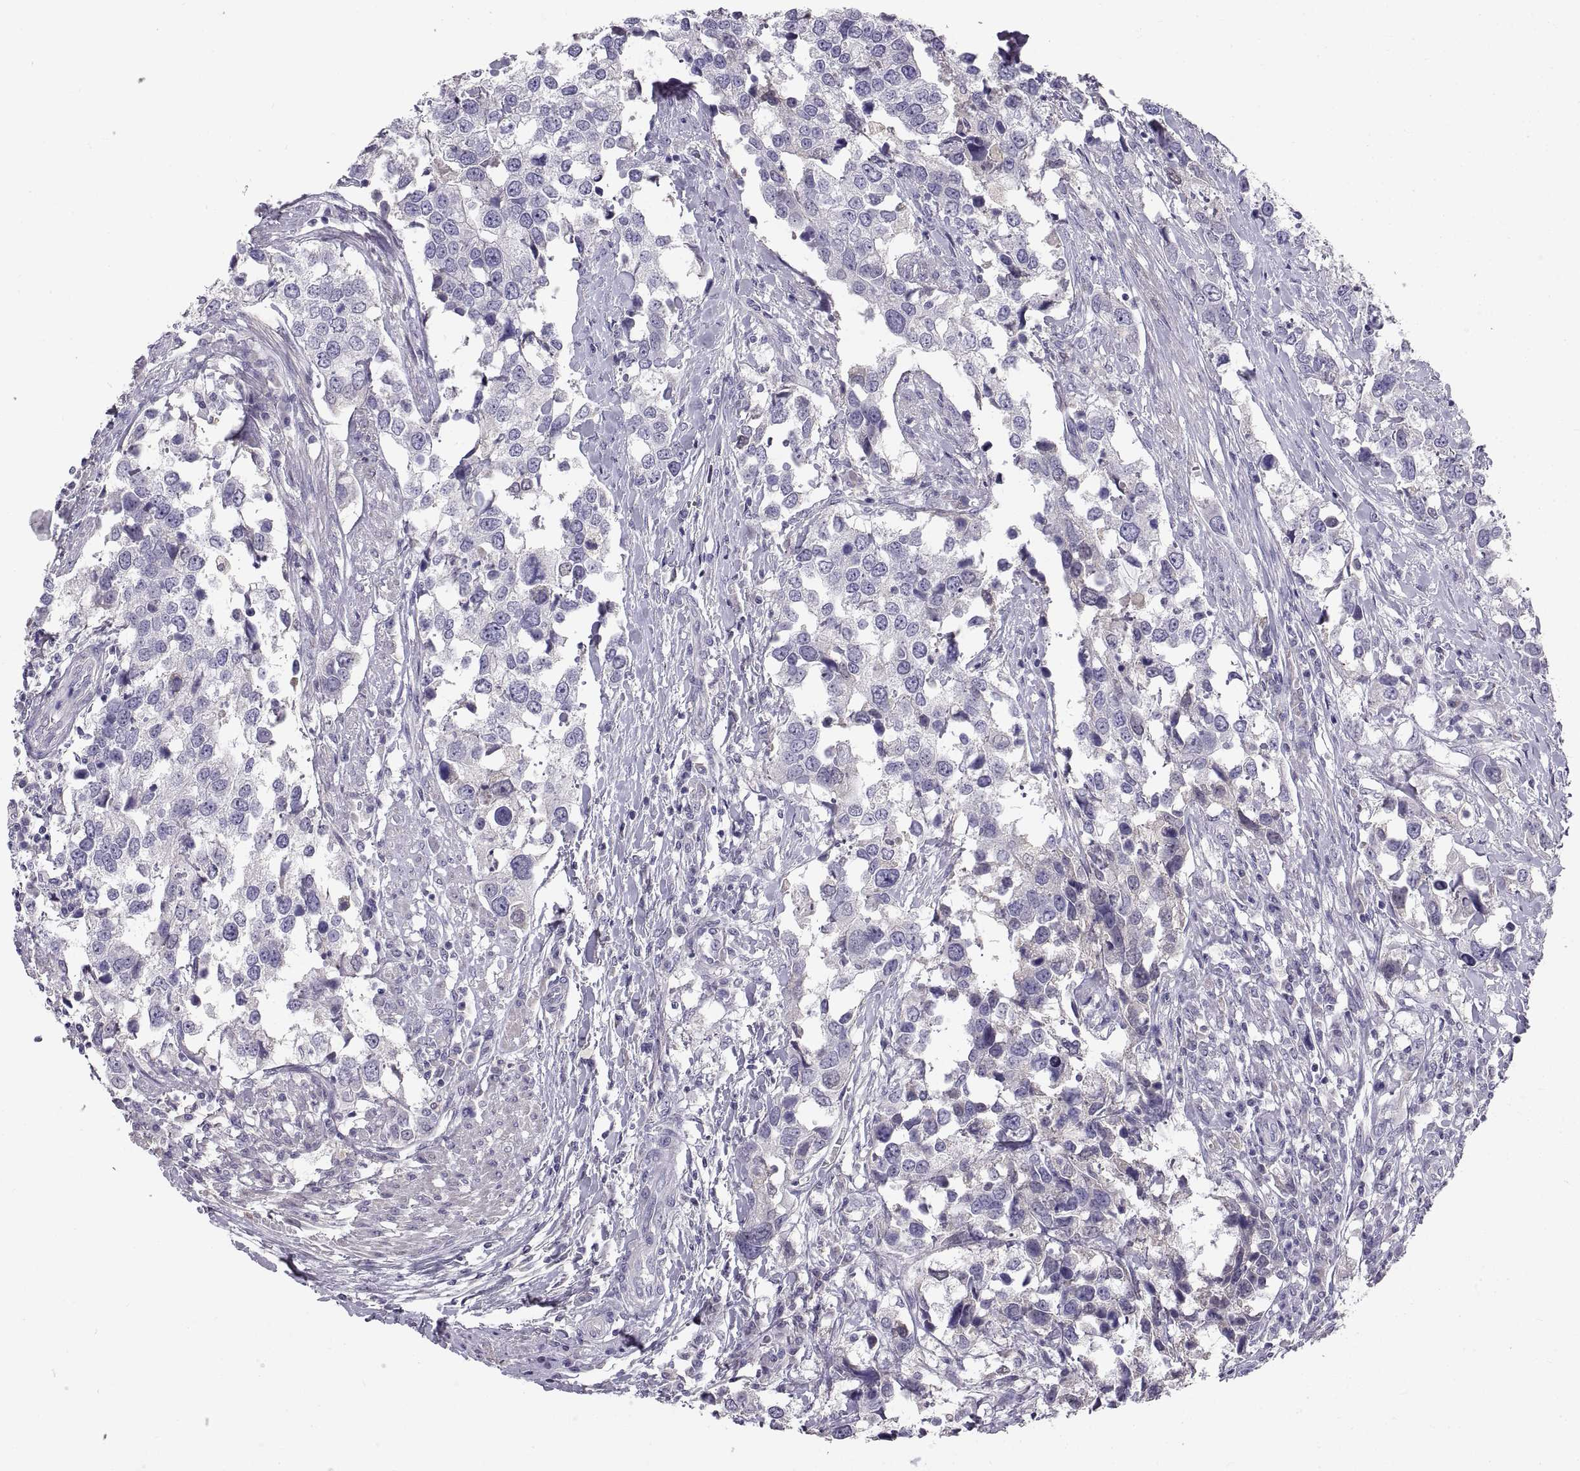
{"staining": {"intensity": "negative", "quantity": "none", "location": "none"}, "tissue": "urothelial cancer", "cell_type": "Tumor cells", "image_type": "cancer", "snomed": [{"axis": "morphology", "description": "Urothelial carcinoma, NOS"}, {"axis": "morphology", "description": "Urothelial carcinoma, High grade"}, {"axis": "topography", "description": "Urinary bladder"}], "caption": "Protein analysis of urothelial carcinoma (high-grade) reveals no significant expression in tumor cells.", "gene": "ADAM32", "patient": {"sex": "male", "age": 63}}